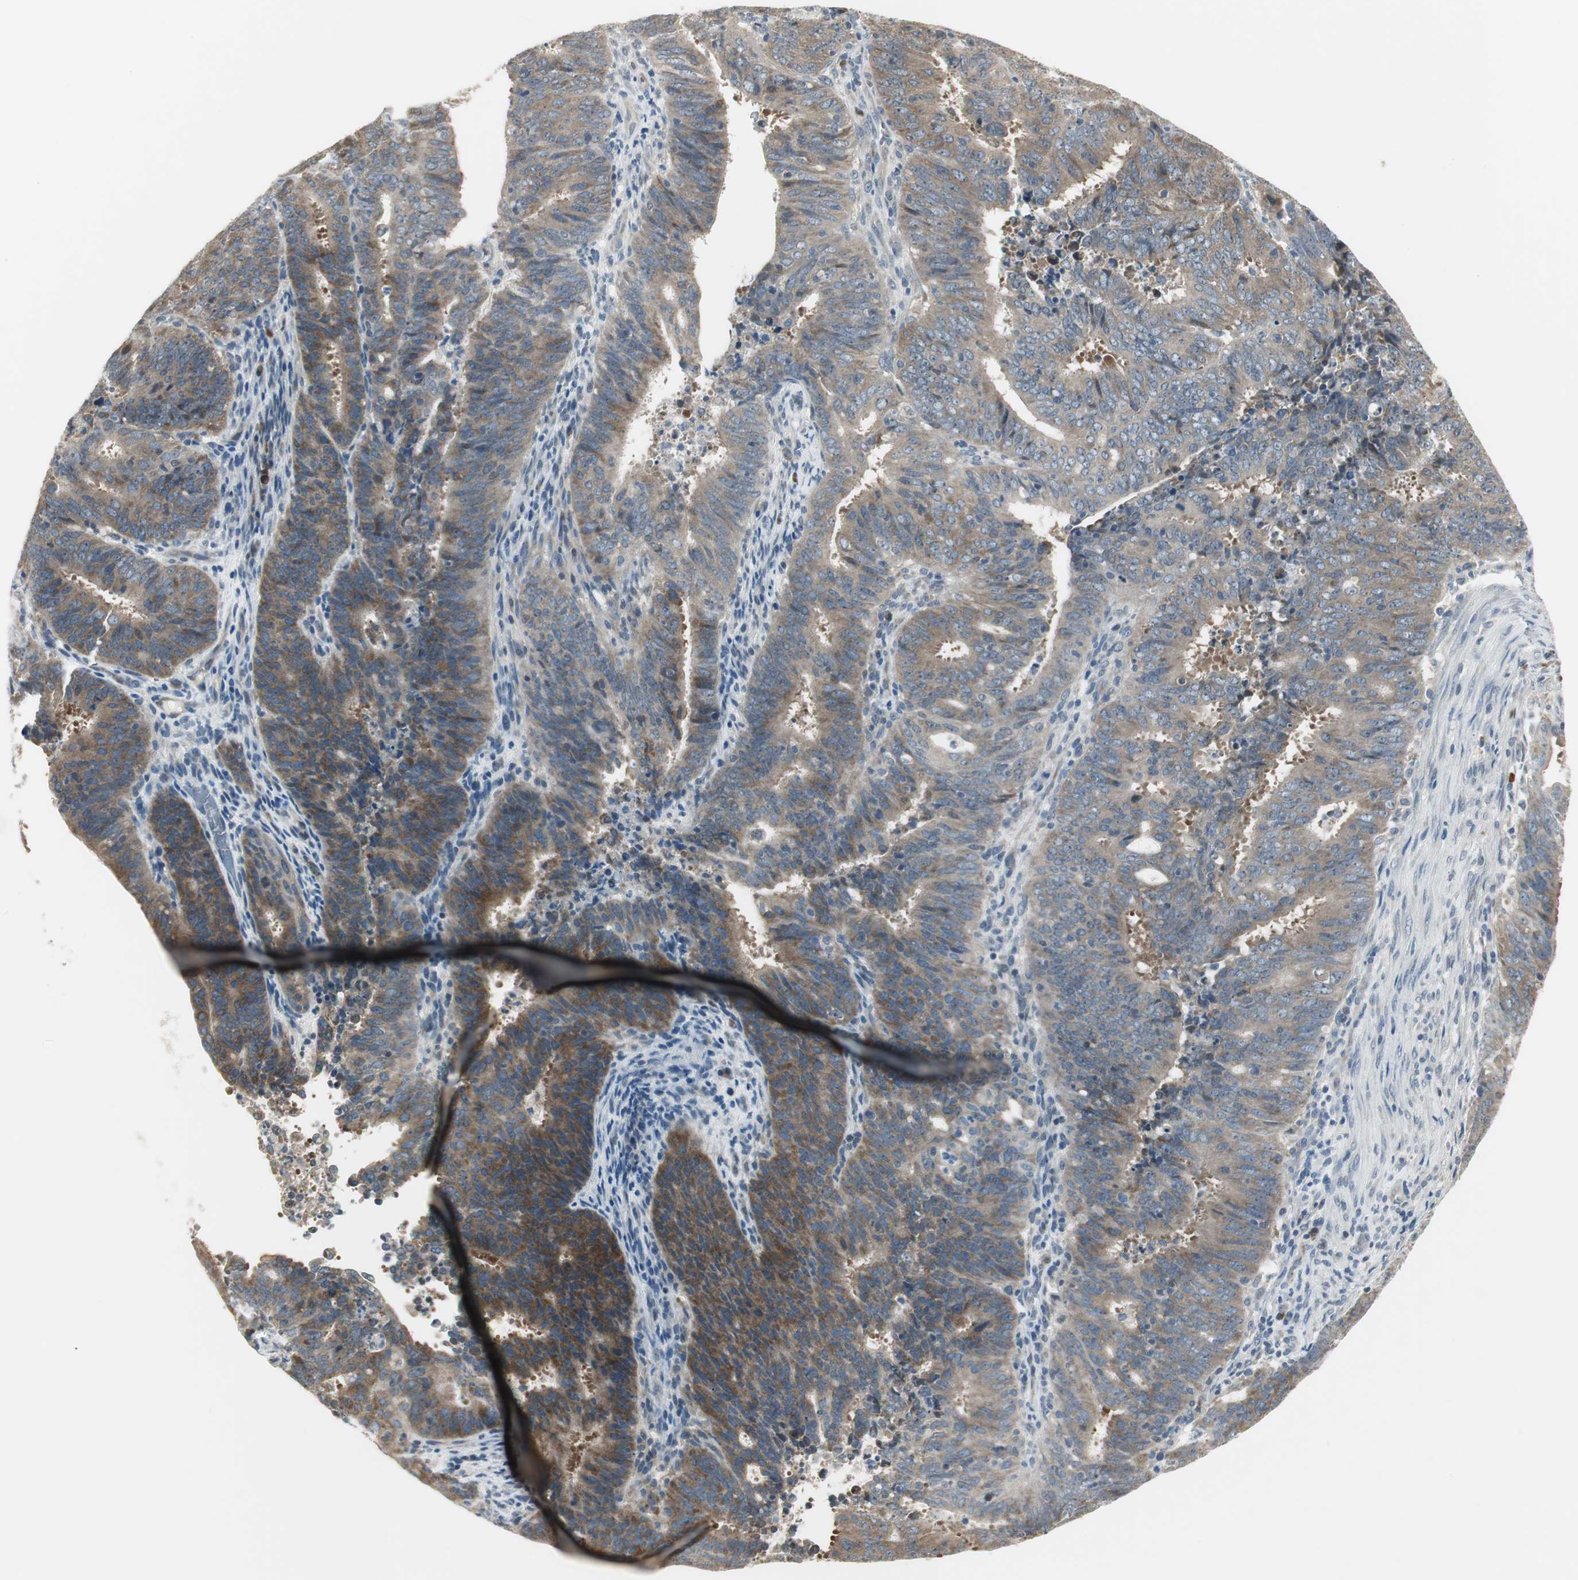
{"staining": {"intensity": "moderate", "quantity": ">75%", "location": "cytoplasmic/membranous"}, "tissue": "cervical cancer", "cell_type": "Tumor cells", "image_type": "cancer", "snomed": [{"axis": "morphology", "description": "Adenocarcinoma, NOS"}, {"axis": "topography", "description": "Cervix"}], "caption": "Immunohistochemistry image of neoplastic tissue: adenocarcinoma (cervical) stained using IHC demonstrates medium levels of moderate protein expression localized specifically in the cytoplasmic/membranous of tumor cells, appearing as a cytoplasmic/membranous brown color.", "gene": "CCT5", "patient": {"sex": "female", "age": 44}}